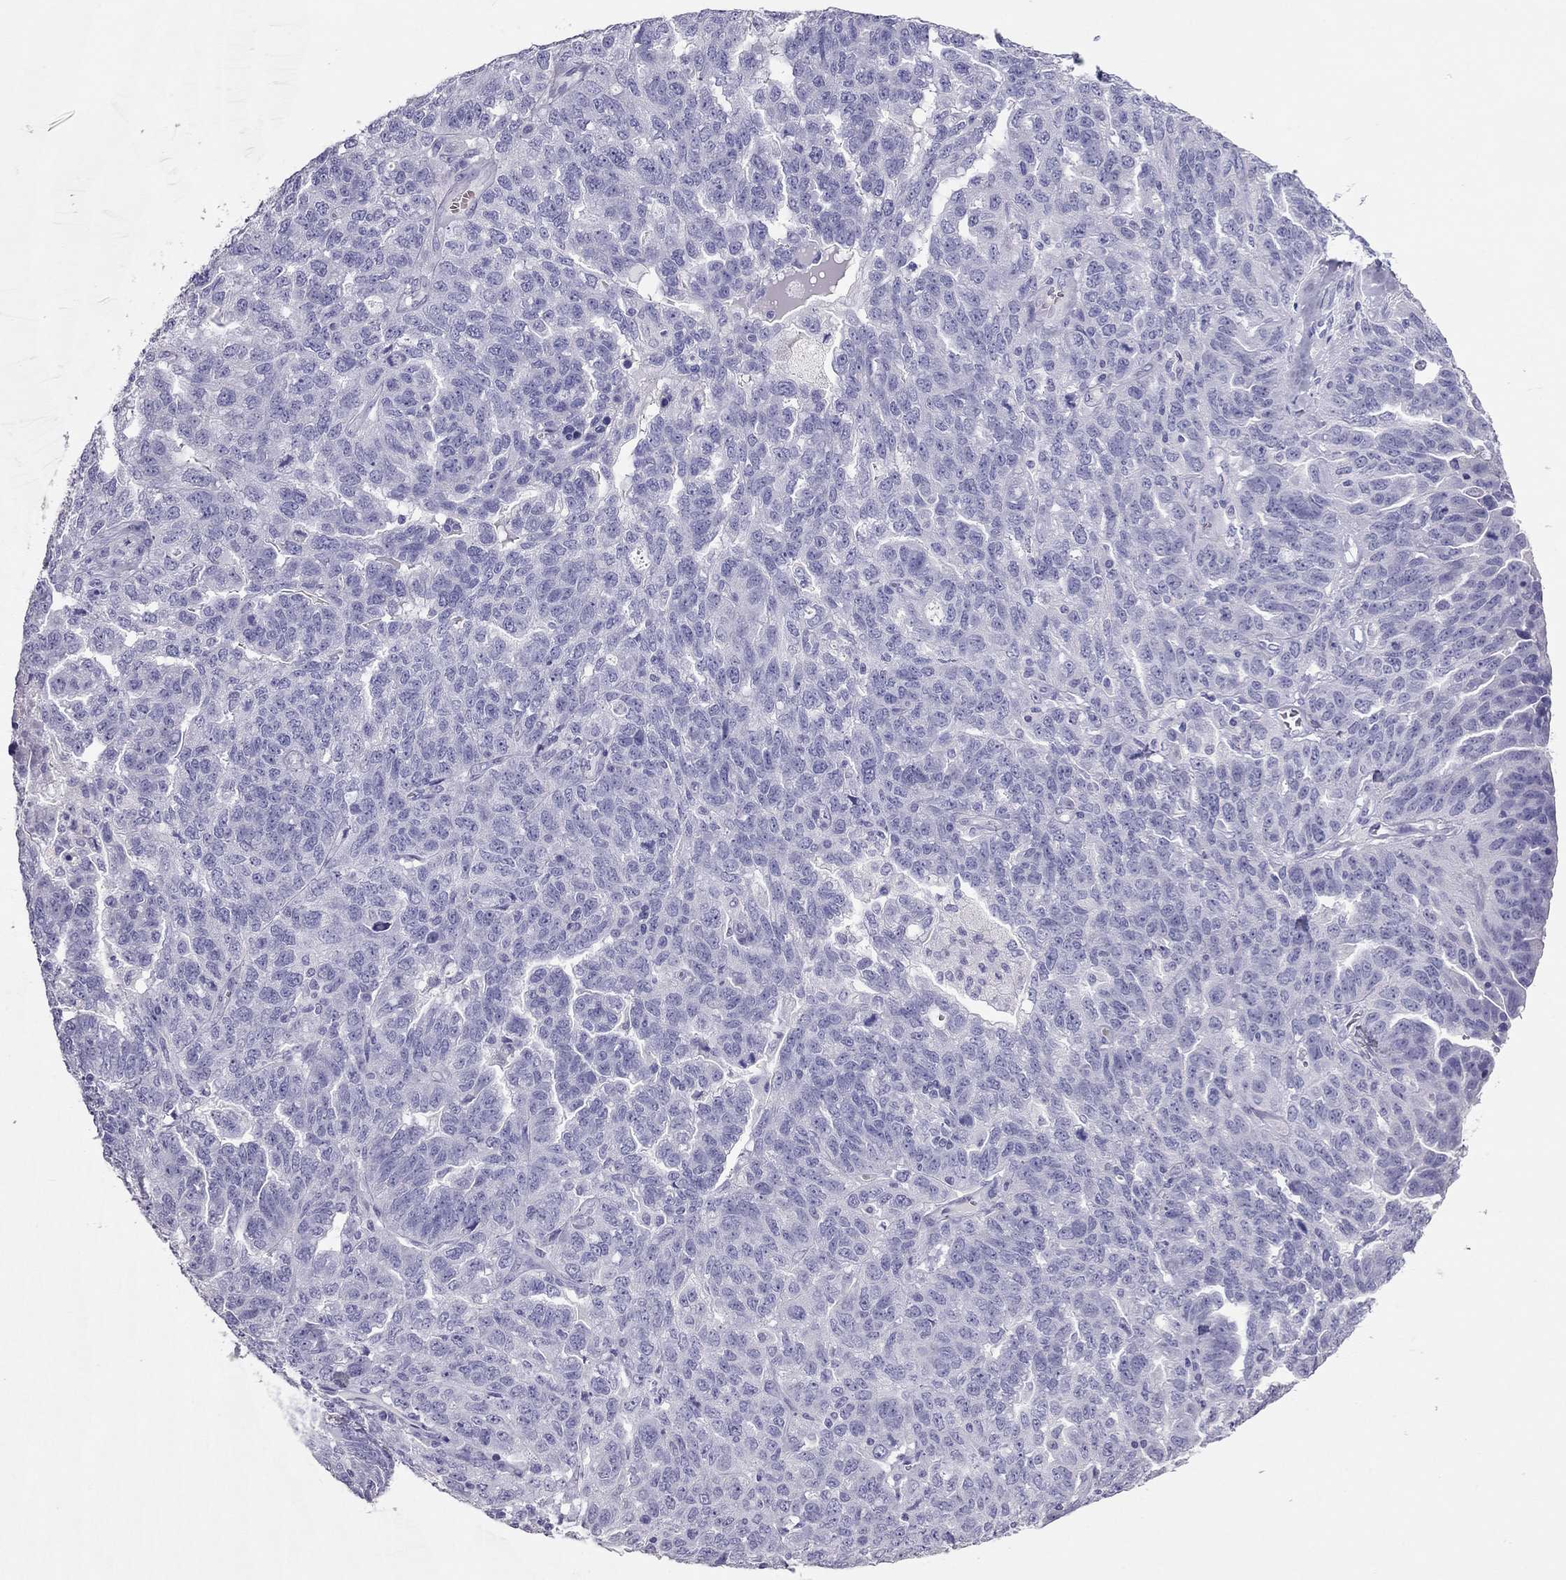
{"staining": {"intensity": "negative", "quantity": "none", "location": "none"}, "tissue": "ovarian cancer", "cell_type": "Tumor cells", "image_type": "cancer", "snomed": [{"axis": "morphology", "description": "Cystadenocarcinoma, serous, NOS"}, {"axis": "topography", "description": "Ovary"}], "caption": "This is an immunohistochemistry image of serous cystadenocarcinoma (ovarian). There is no expression in tumor cells.", "gene": "TSHB", "patient": {"sex": "female", "age": 71}}